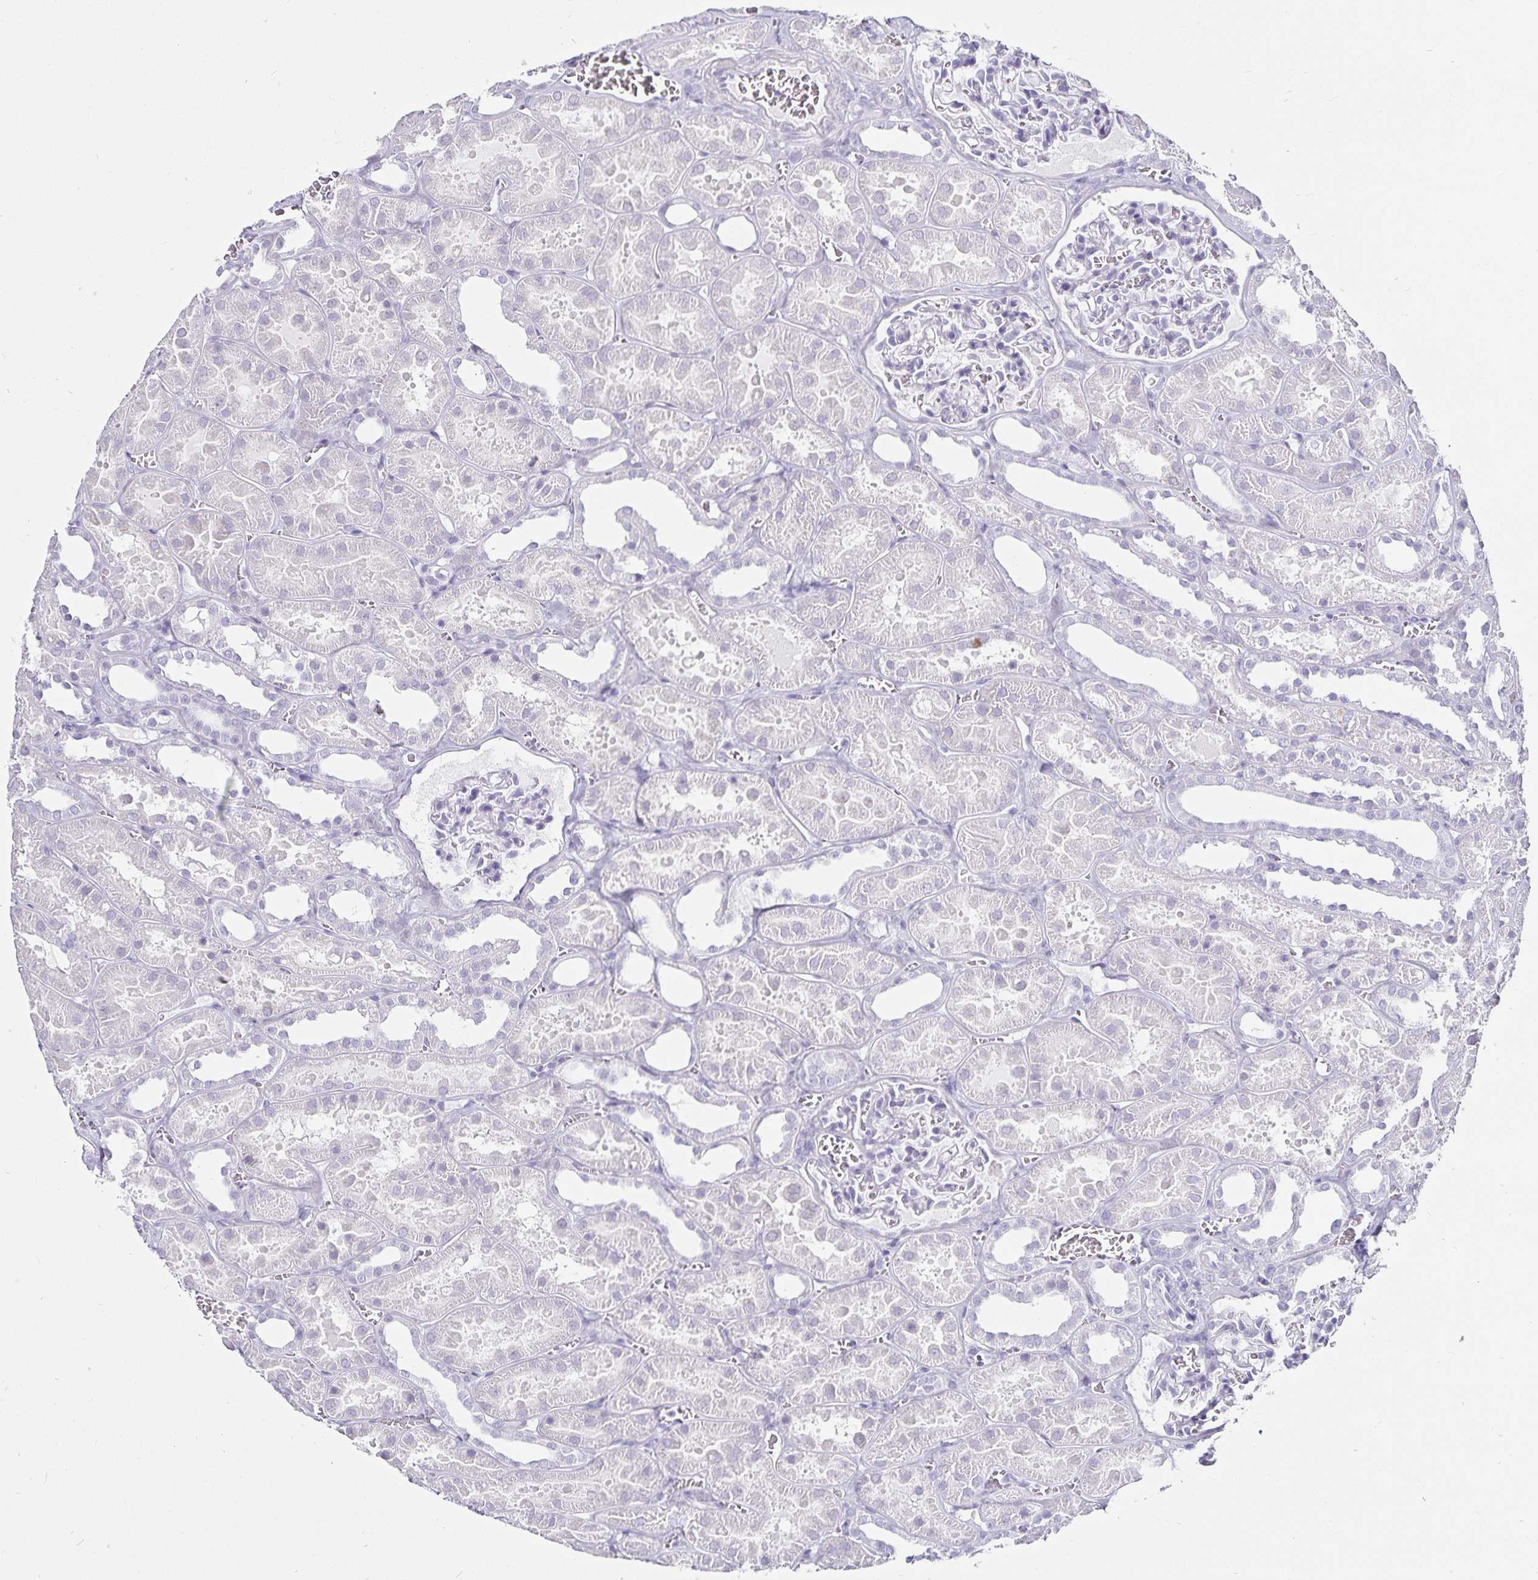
{"staining": {"intensity": "negative", "quantity": "none", "location": "none"}, "tissue": "kidney", "cell_type": "Cells in glomeruli", "image_type": "normal", "snomed": [{"axis": "morphology", "description": "Normal tissue, NOS"}, {"axis": "topography", "description": "Kidney"}], "caption": "The immunohistochemistry (IHC) histopathology image has no significant staining in cells in glomeruli of kidney. (Brightfield microscopy of DAB (3,3'-diaminobenzidine) IHC at high magnification).", "gene": "DEFA6", "patient": {"sex": "female", "age": 41}}